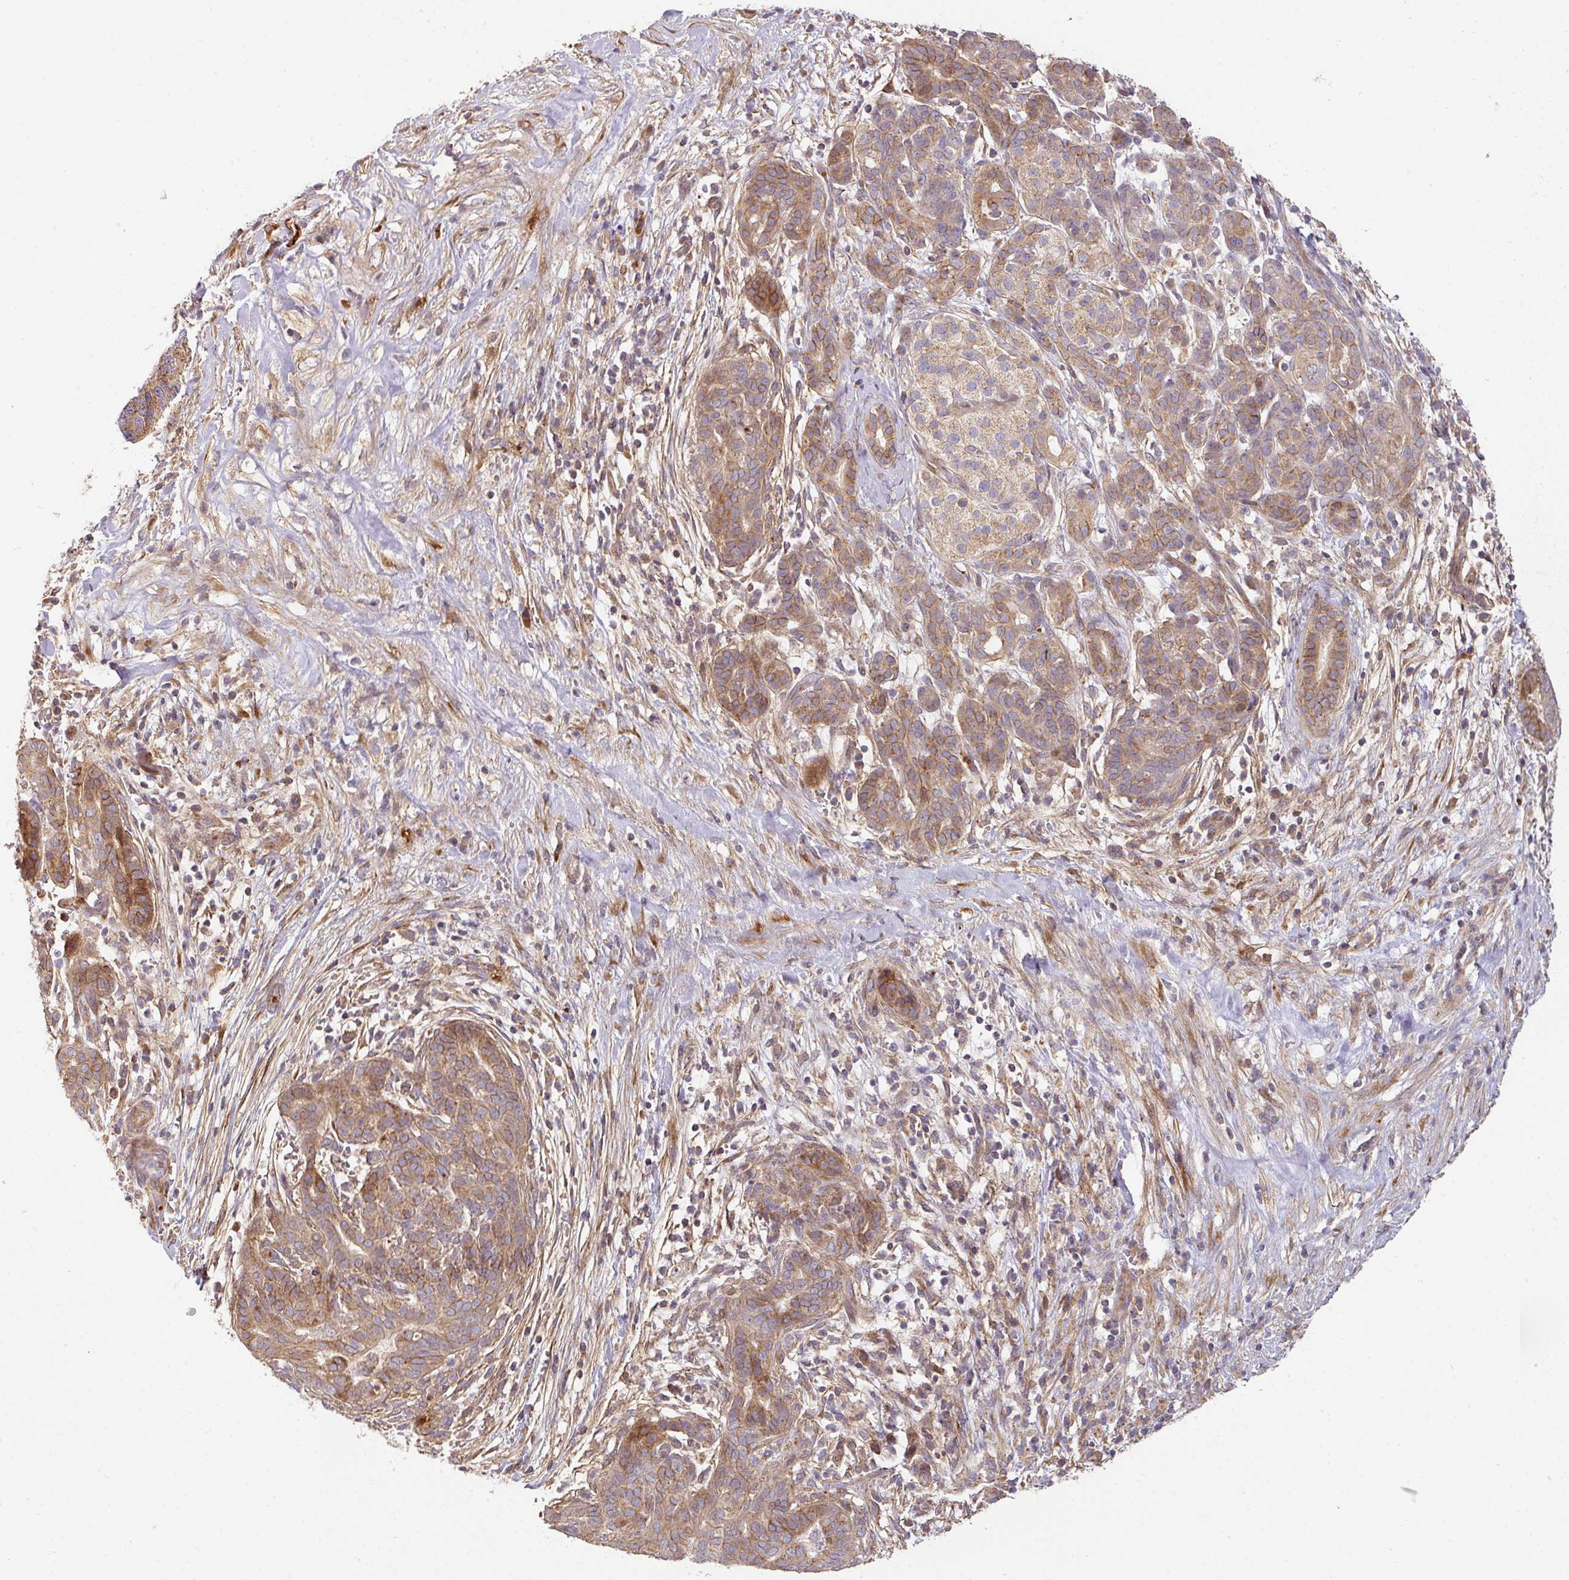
{"staining": {"intensity": "moderate", "quantity": ">75%", "location": "cytoplasmic/membranous"}, "tissue": "pancreatic cancer", "cell_type": "Tumor cells", "image_type": "cancer", "snomed": [{"axis": "morphology", "description": "Adenocarcinoma, NOS"}, {"axis": "topography", "description": "Pancreas"}], "caption": "IHC histopathology image of human pancreatic cancer stained for a protein (brown), which reveals medium levels of moderate cytoplasmic/membranous staining in approximately >75% of tumor cells.", "gene": "CASP2", "patient": {"sex": "male", "age": 44}}